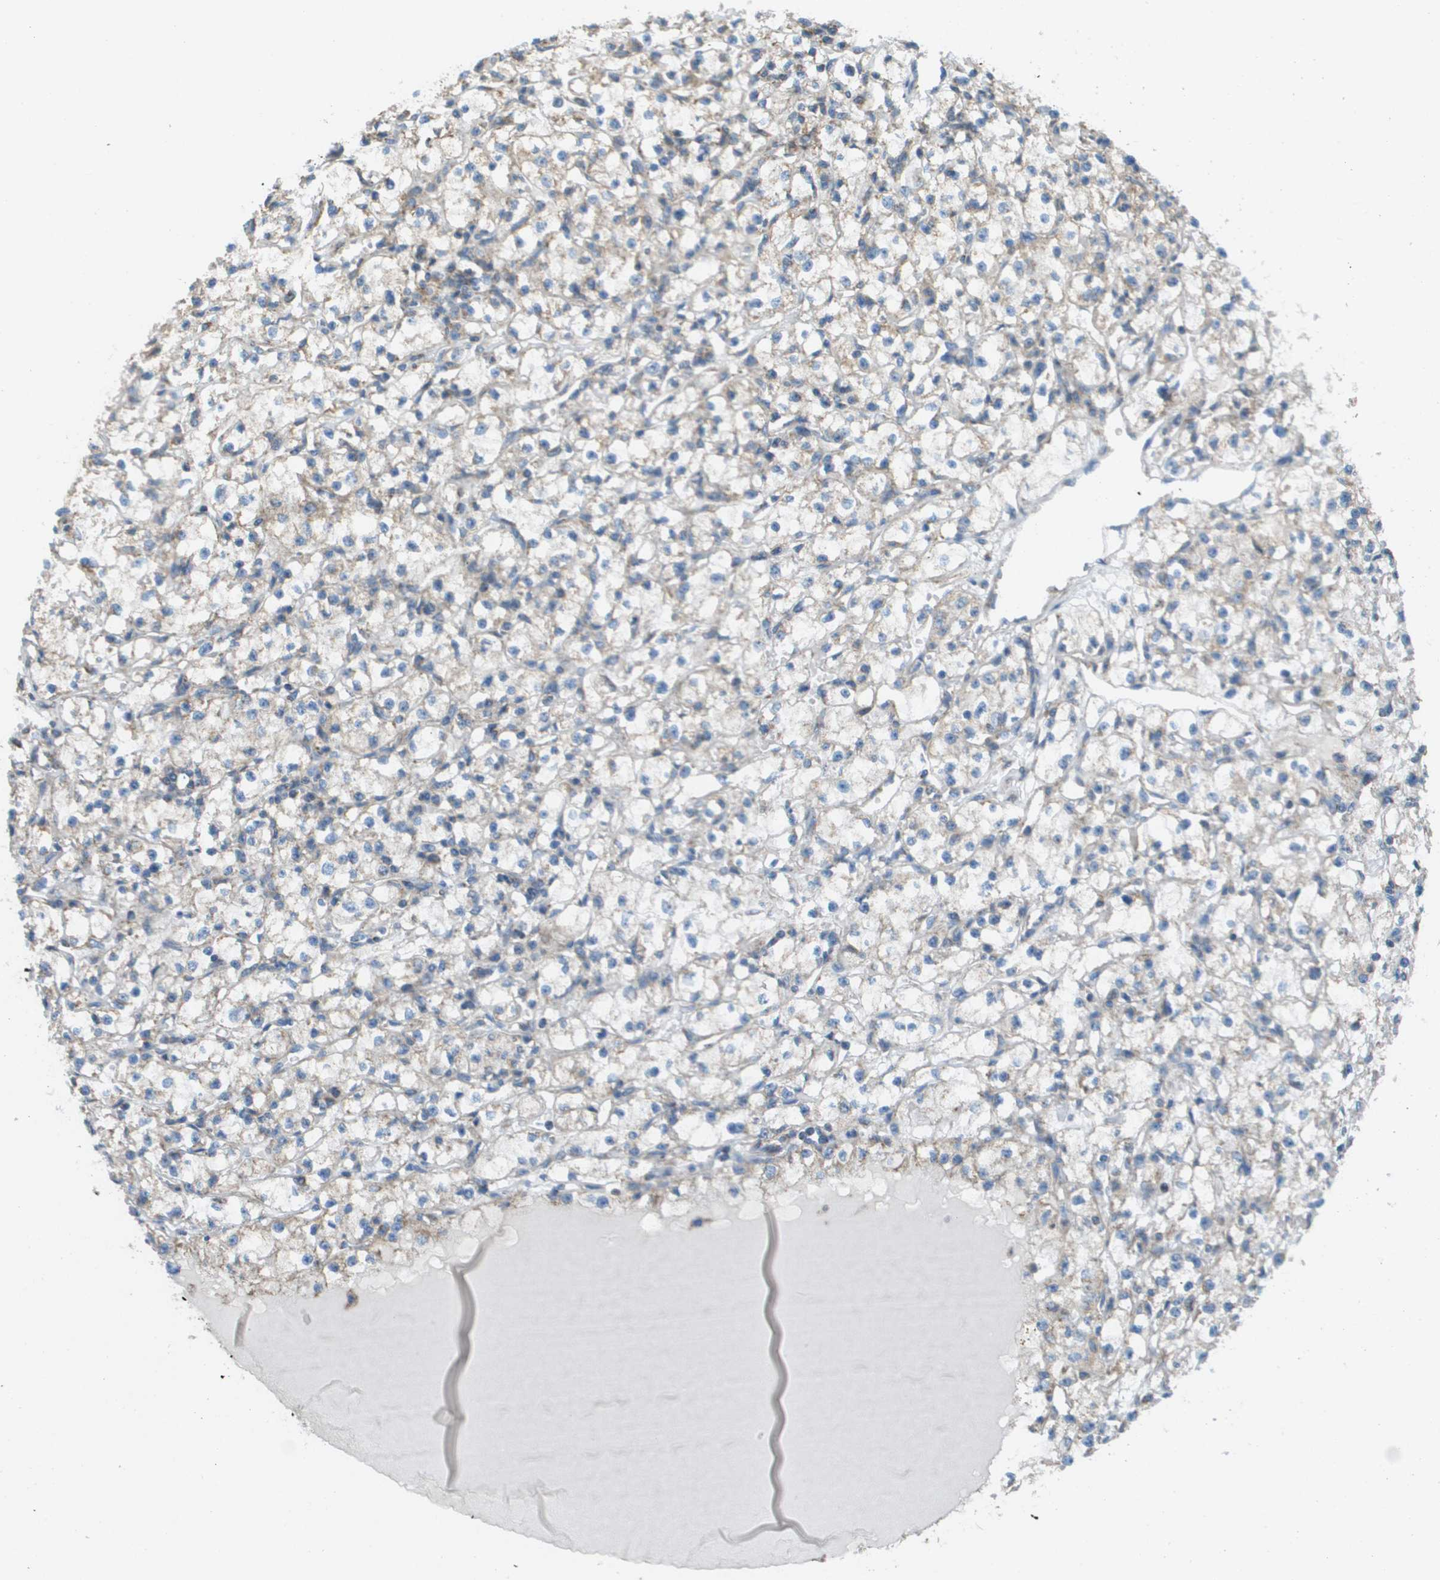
{"staining": {"intensity": "weak", "quantity": ">75%", "location": "cytoplasmic/membranous"}, "tissue": "renal cancer", "cell_type": "Tumor cells", "image_type": "cancer", "snomed": [{"axis": "morphology", "description": "Adenocarcinoma, NOS"}, {"axis": "topography", "description": "Kidney"}], "caption": "Human renal cancer stained with a brown dye displays weak cytoplasmic/membranous positive positivity in approximately >75% of tumor cells.", "gene": "TAOK3", "patient": {"sex": "male", "age": 56}}